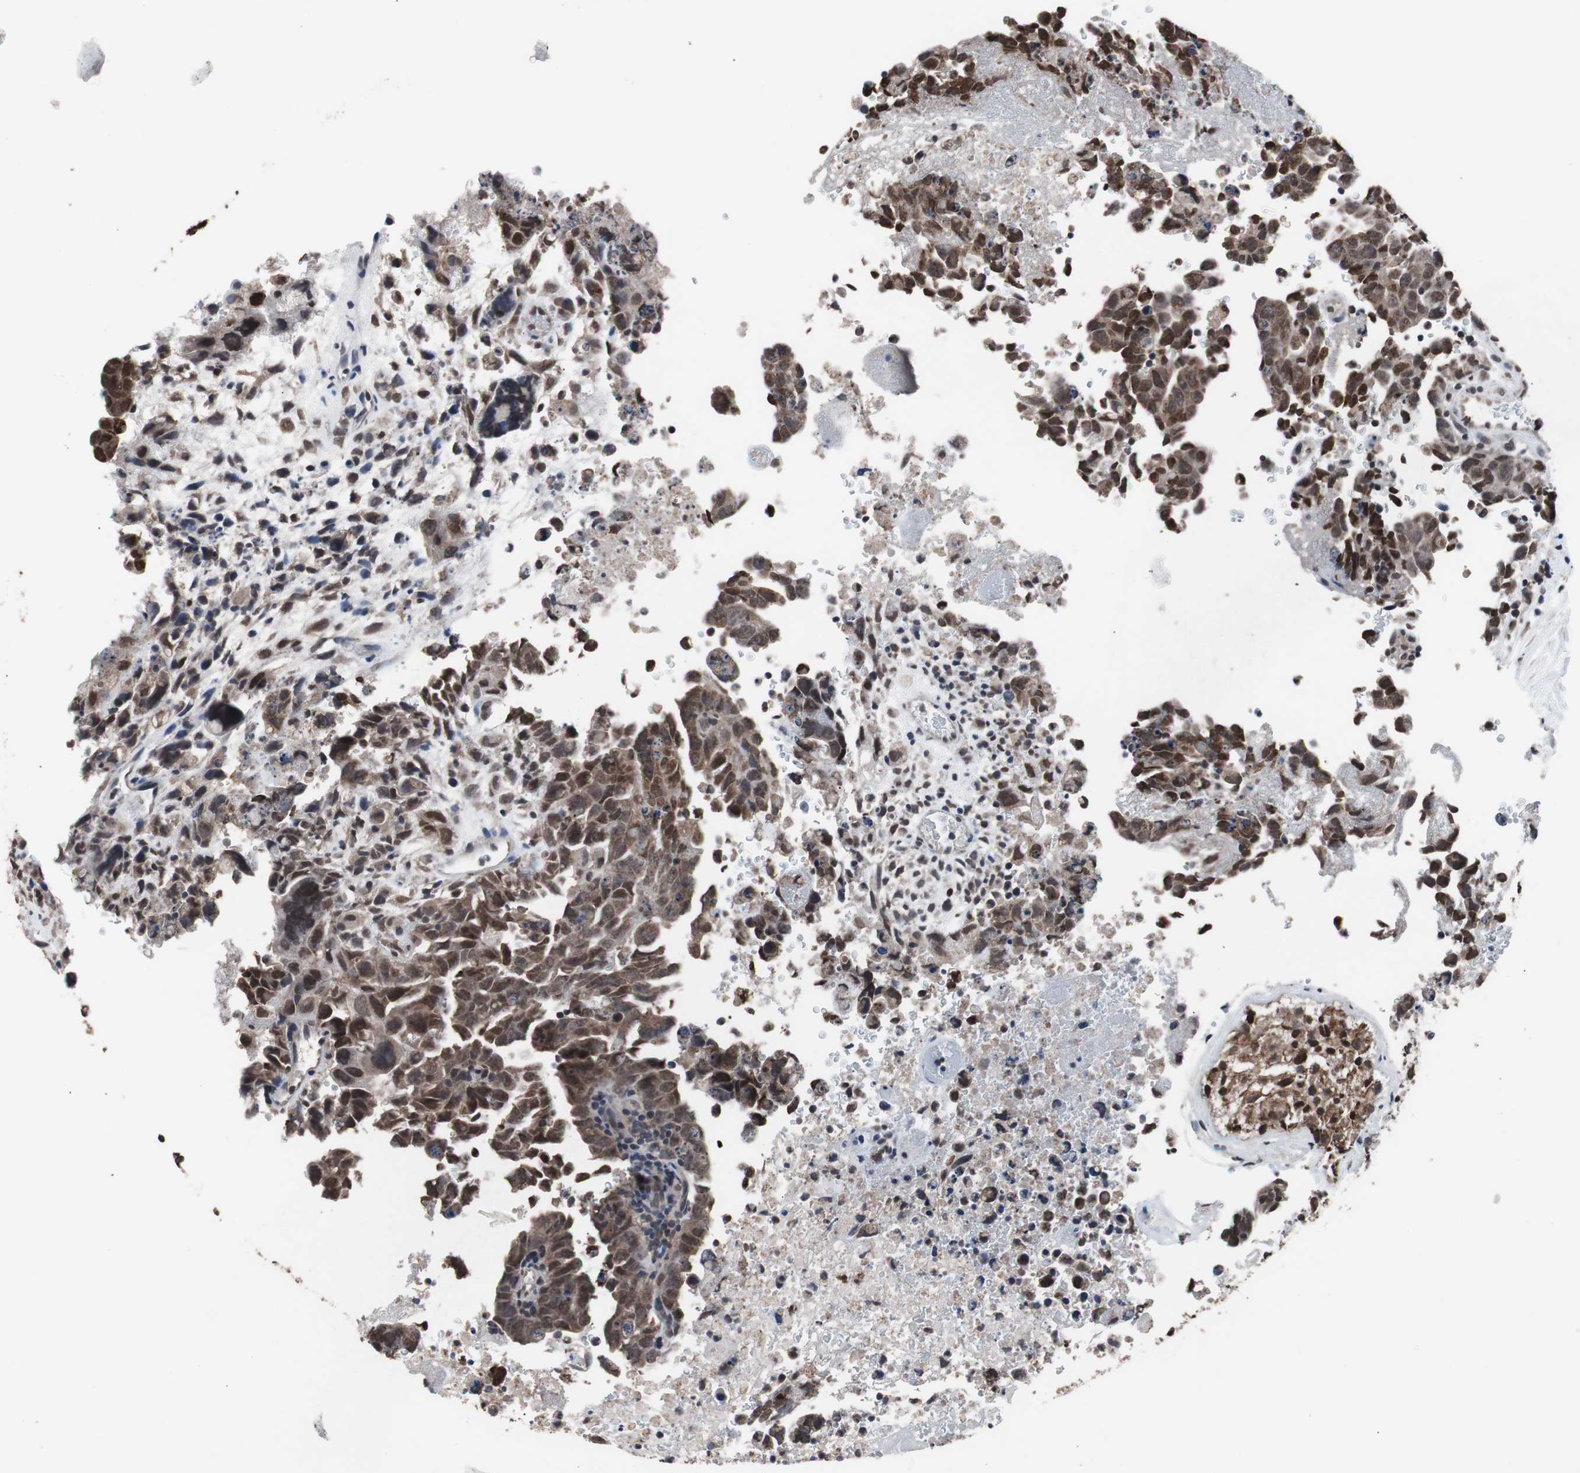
{"staining": {"intensity": "moderate", "quantity": ">75%", "location": "cytoplasmic/membranous,nuclear"}, "tissue": "testis cancer", "cell_type": "Tumor cells", "image_type": "cancer", "snomed": [{"axis": "morphology", "description": "Carcinoma, Embryonal, NOS"}, {"axis": "topography", "description": "Testis"}], "caption": "Embryonal carcinoma (testis) tissue displays moderate cytoplasmic/membranous and nuclear positivity in approximately >75% of tumor cells", "gene": "MED27", "patient": {"sex": "male", "age": 28}}